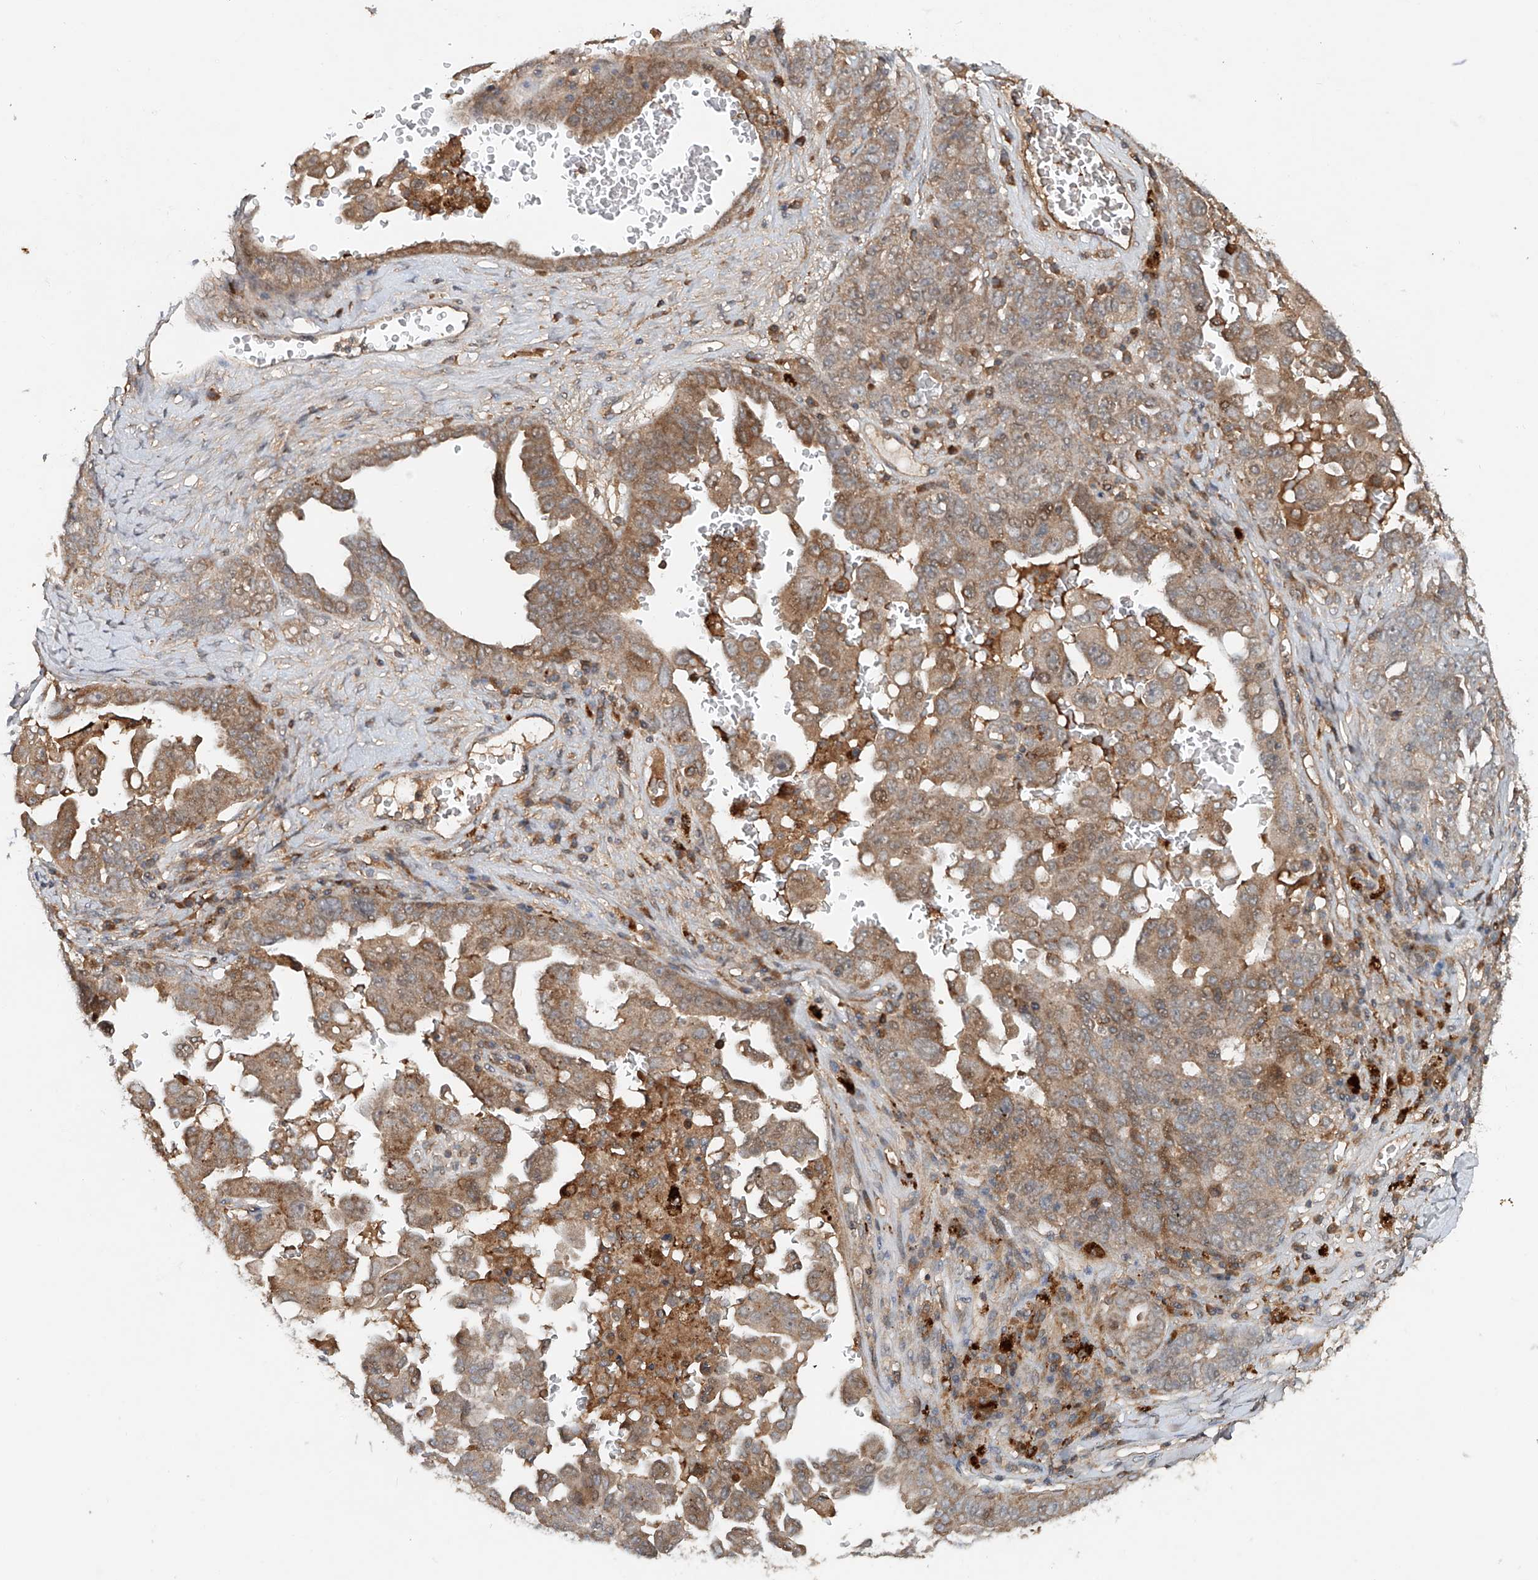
{"staining": {"intensity": "moderate", "quantity": ">75%", "location": "cytoplasmic/membranous"}, "tissue": "ovarian cancer", "cell_type": "Tumor cells", "image_type": "cancer", "snomed": [{"axis": "morphology", "description": "Carcinoma, endometroid"}, {"axis": "topography", "description": "Ovary"}], "caption": "Brown immunohistochemical staining in human ovarian endometroid carcinoma exhibits moderate cytoplasmic/membranous staining in about >75% of tumor cells. Nuclei are stained in blue.", "gene": "IER5", "patient": {"sex": "female", "age": 62}}